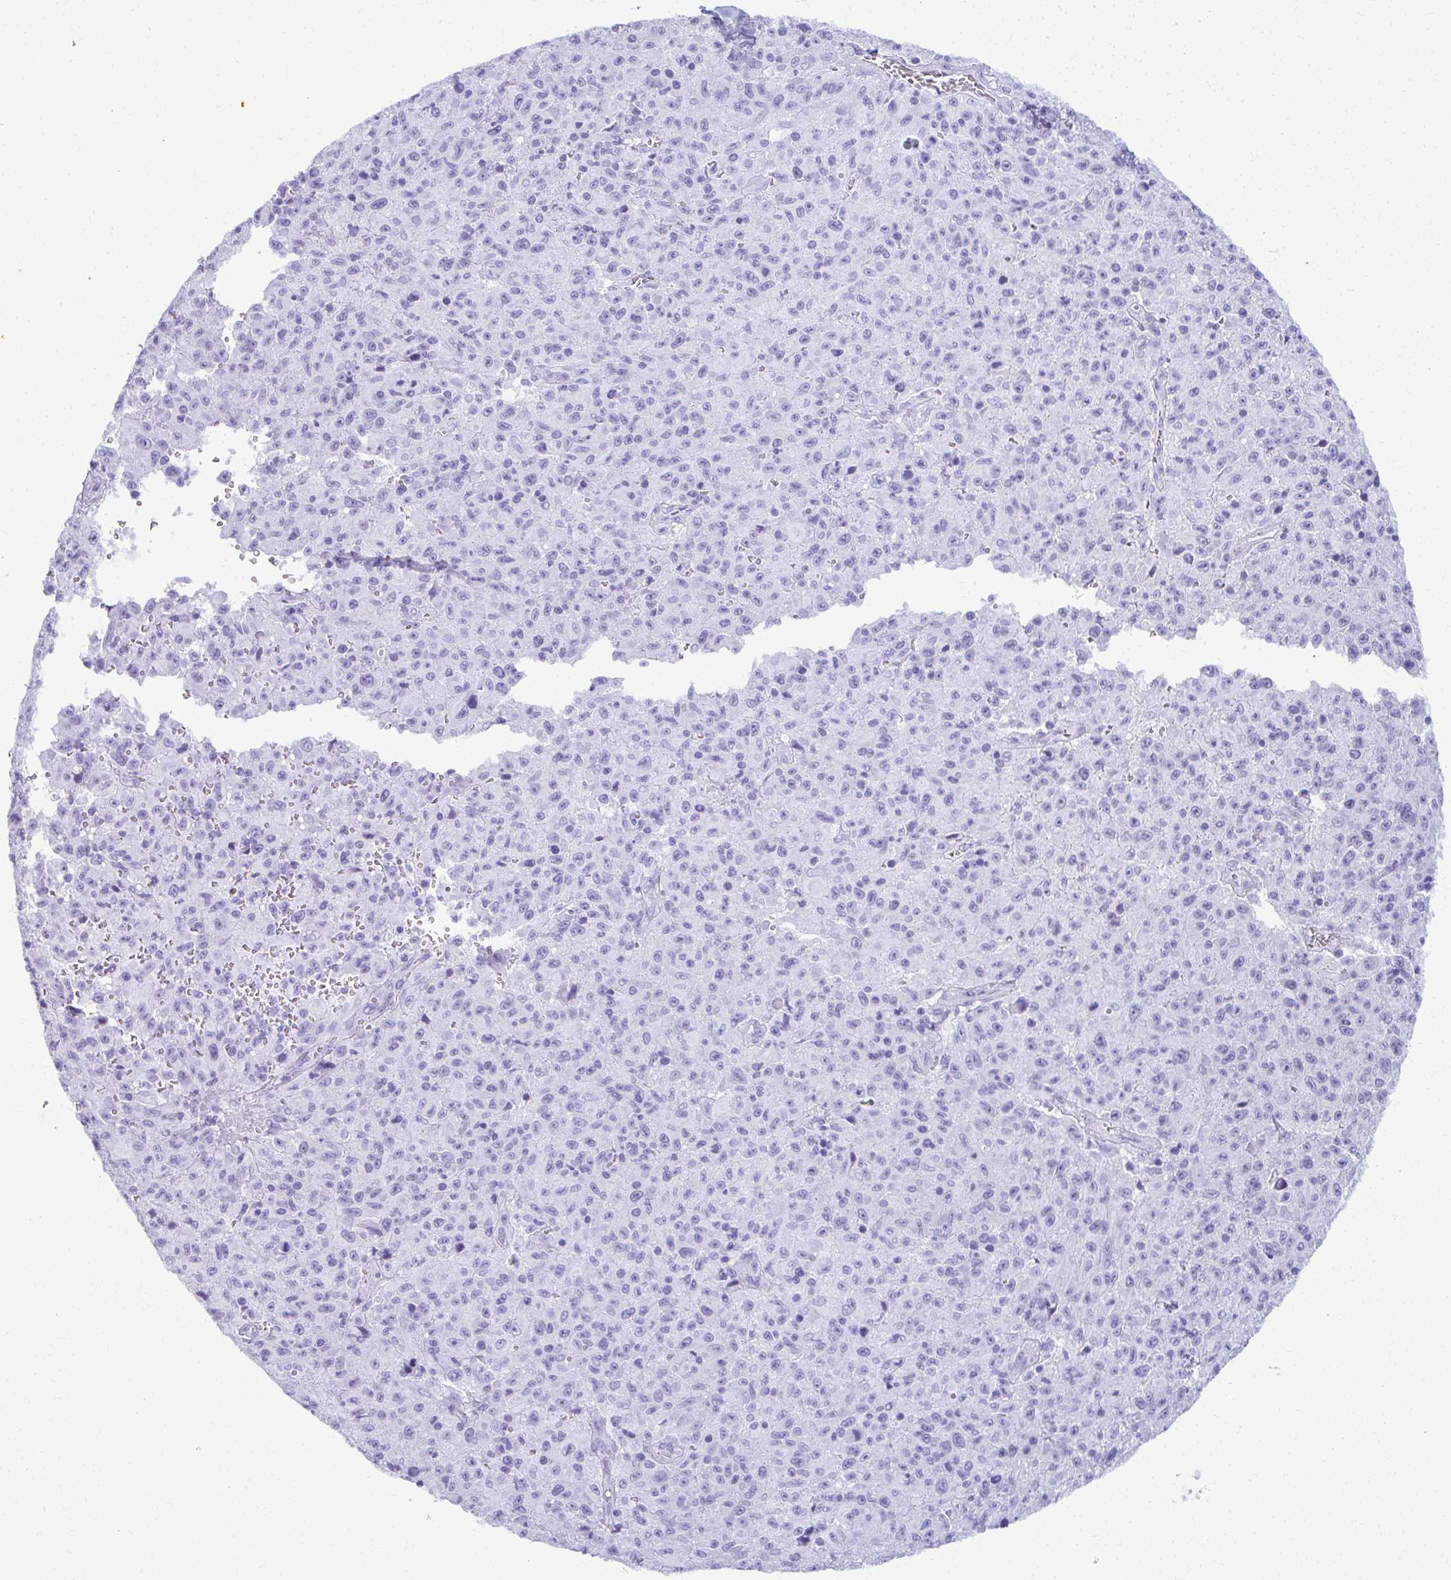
{"staining": {"intensity": "negative", "quantity": "none", "location": "none"}, "tissue": "melanoma", "cell_type": "Tumor cells", "image_type": "cancer", "snomed": [{"axis": "morphology", "description": "Malignant melanoma, NOS"}, {"axis": "topography", "description": "Skin"}], "caption": "IHC image of melanoma stained for a protein (brown), which shows no positivity in tumor cells.", "gene": "MAF1", "patient": {"sex": "male", "age": 46}}